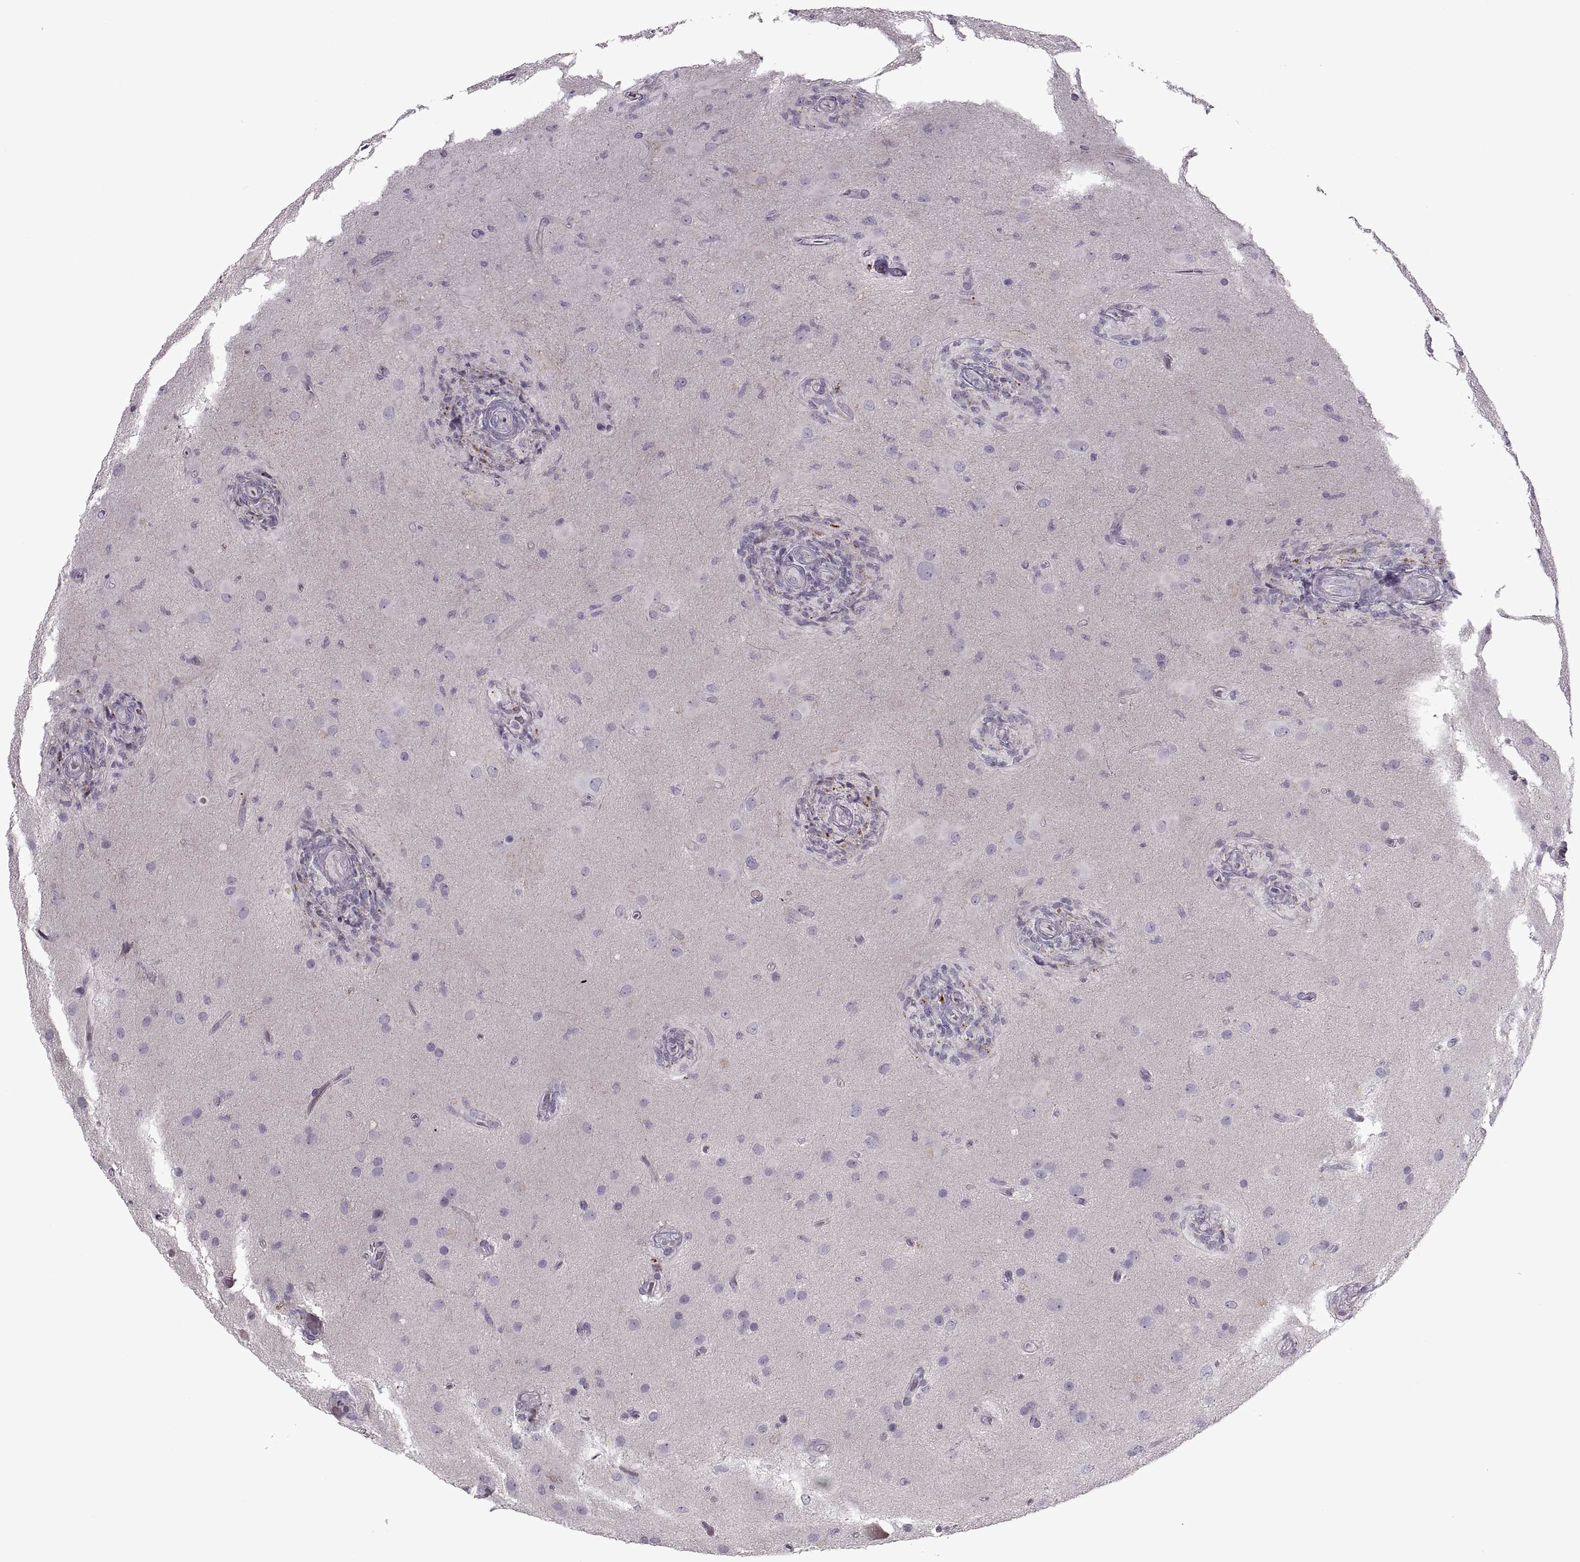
{"staining": {"intensity": "negative", "quantity": "none", "location": "none"}, "tissue": "glioma", "cell_type": "Tumor cells", "image_type": "cancer", "snomed": [{"axis": "morphology", "description": "Glioma, malignant, High grade"}, {"axis": "topography", "description": "Brain"}], "caption": "This is a histopathology image of immunohistochemistry (IHC) staining of glioma, which shows no staining in tumor cells.", "gene": "PIERCE1", "patient": {"sex": "male", "age": 68}}